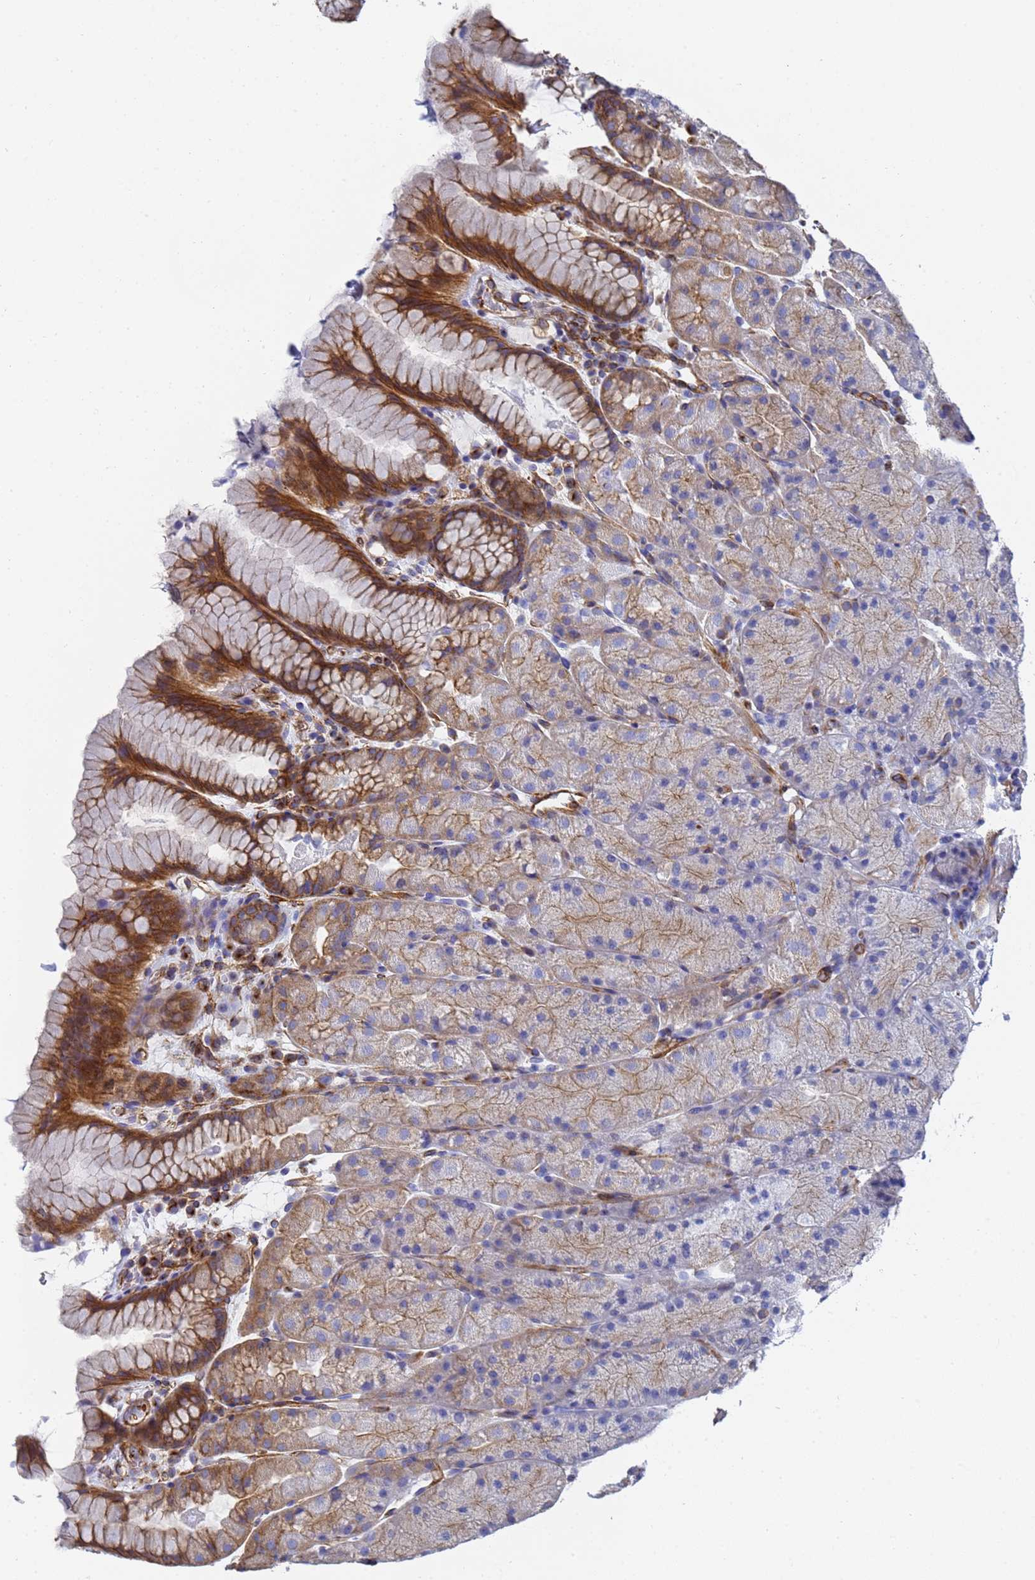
{"staining": {"intensity": "moderate", "quantity": "25%-75%", "location": "cytoplasmic/membranous"}, "tissue": "stomach", "cell_type": "Glandular cells", "image_type": "normal", "snomed": [{"axis": "morphology", "description": "Normal tissue, NOS"}, {"axis": "topography", "description": "Stomach, upper"}, {"axis": "topography", "description": "Stomach, lower"}], "caption": "Immunohistochemistry (IHC) (DAB) staining of unremarkable stomach displays moderate cytoplasmic/membranous protein expression in approximately 25%-75% of glandular cells. Using DAB (3,3'-diaminobenzidine) (brown) and hematoxylin (blue) stains, captured at high magnification using brightfield microscopy.", "gene": "ENSG00000198211", "patient": {"sex": "male", "age": 67}}